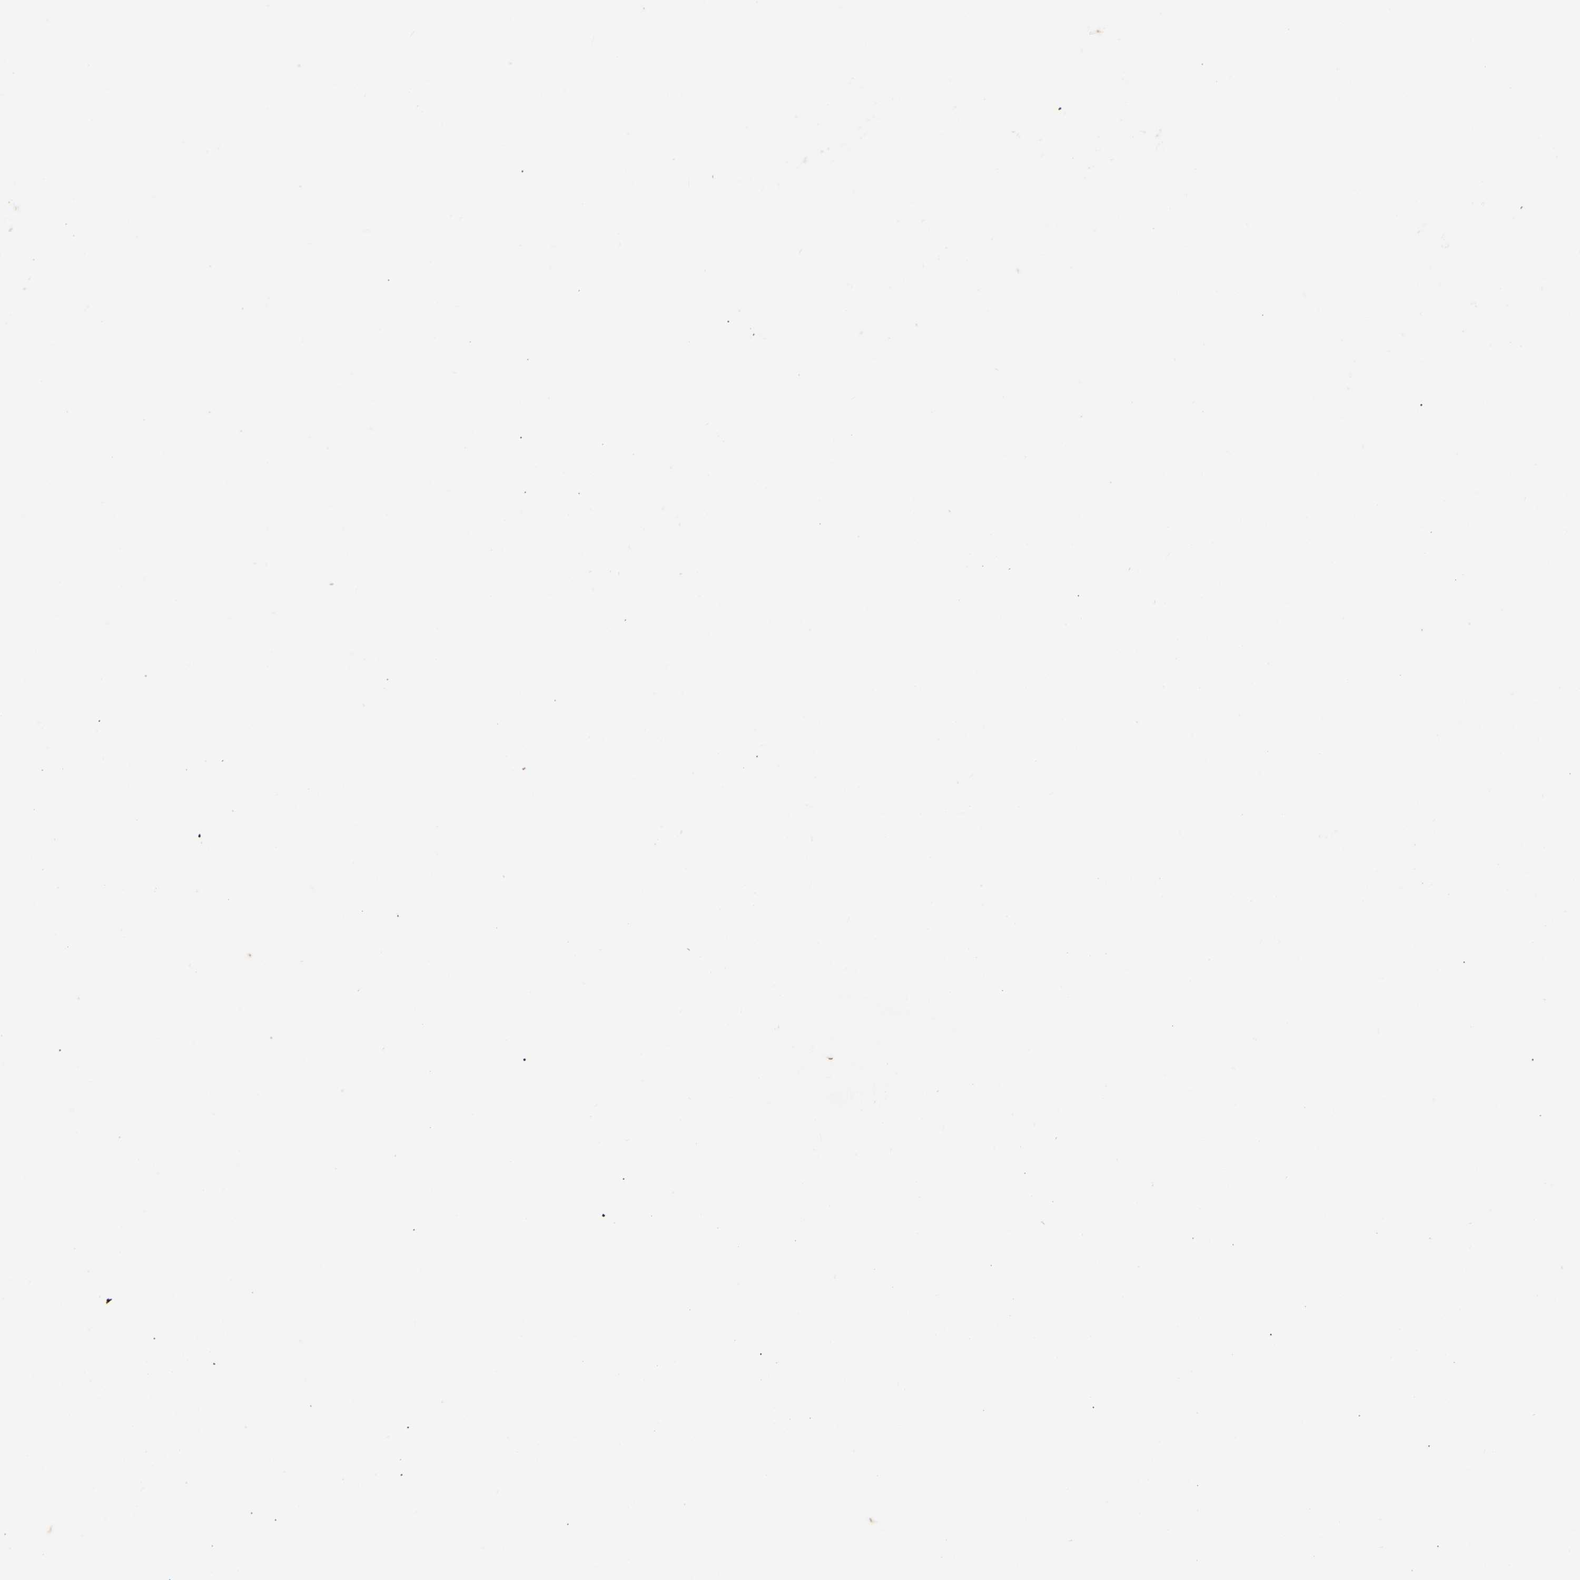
{"staining": {"intensity": "moderate", "quantity": "<25%", "location": "cytoplasmic/membranous"}, "tissue": "stomach cancer", "cell_type": "Tumor cells", "image_type": "cancer", "snomed": [{"axis": "morphology", "description": "Adenocarcinoma, NOS"}, {"axis": "topography", "description": "Stomach"}], "caption": "This is an image of IHC staining of stomach cancer (adenocarcinoma), which shows moderate staining in the cytoplasmic/membranous of tumor cells.", "gene": "LRBA", "patient": {"sex": "female", "age": 89}}